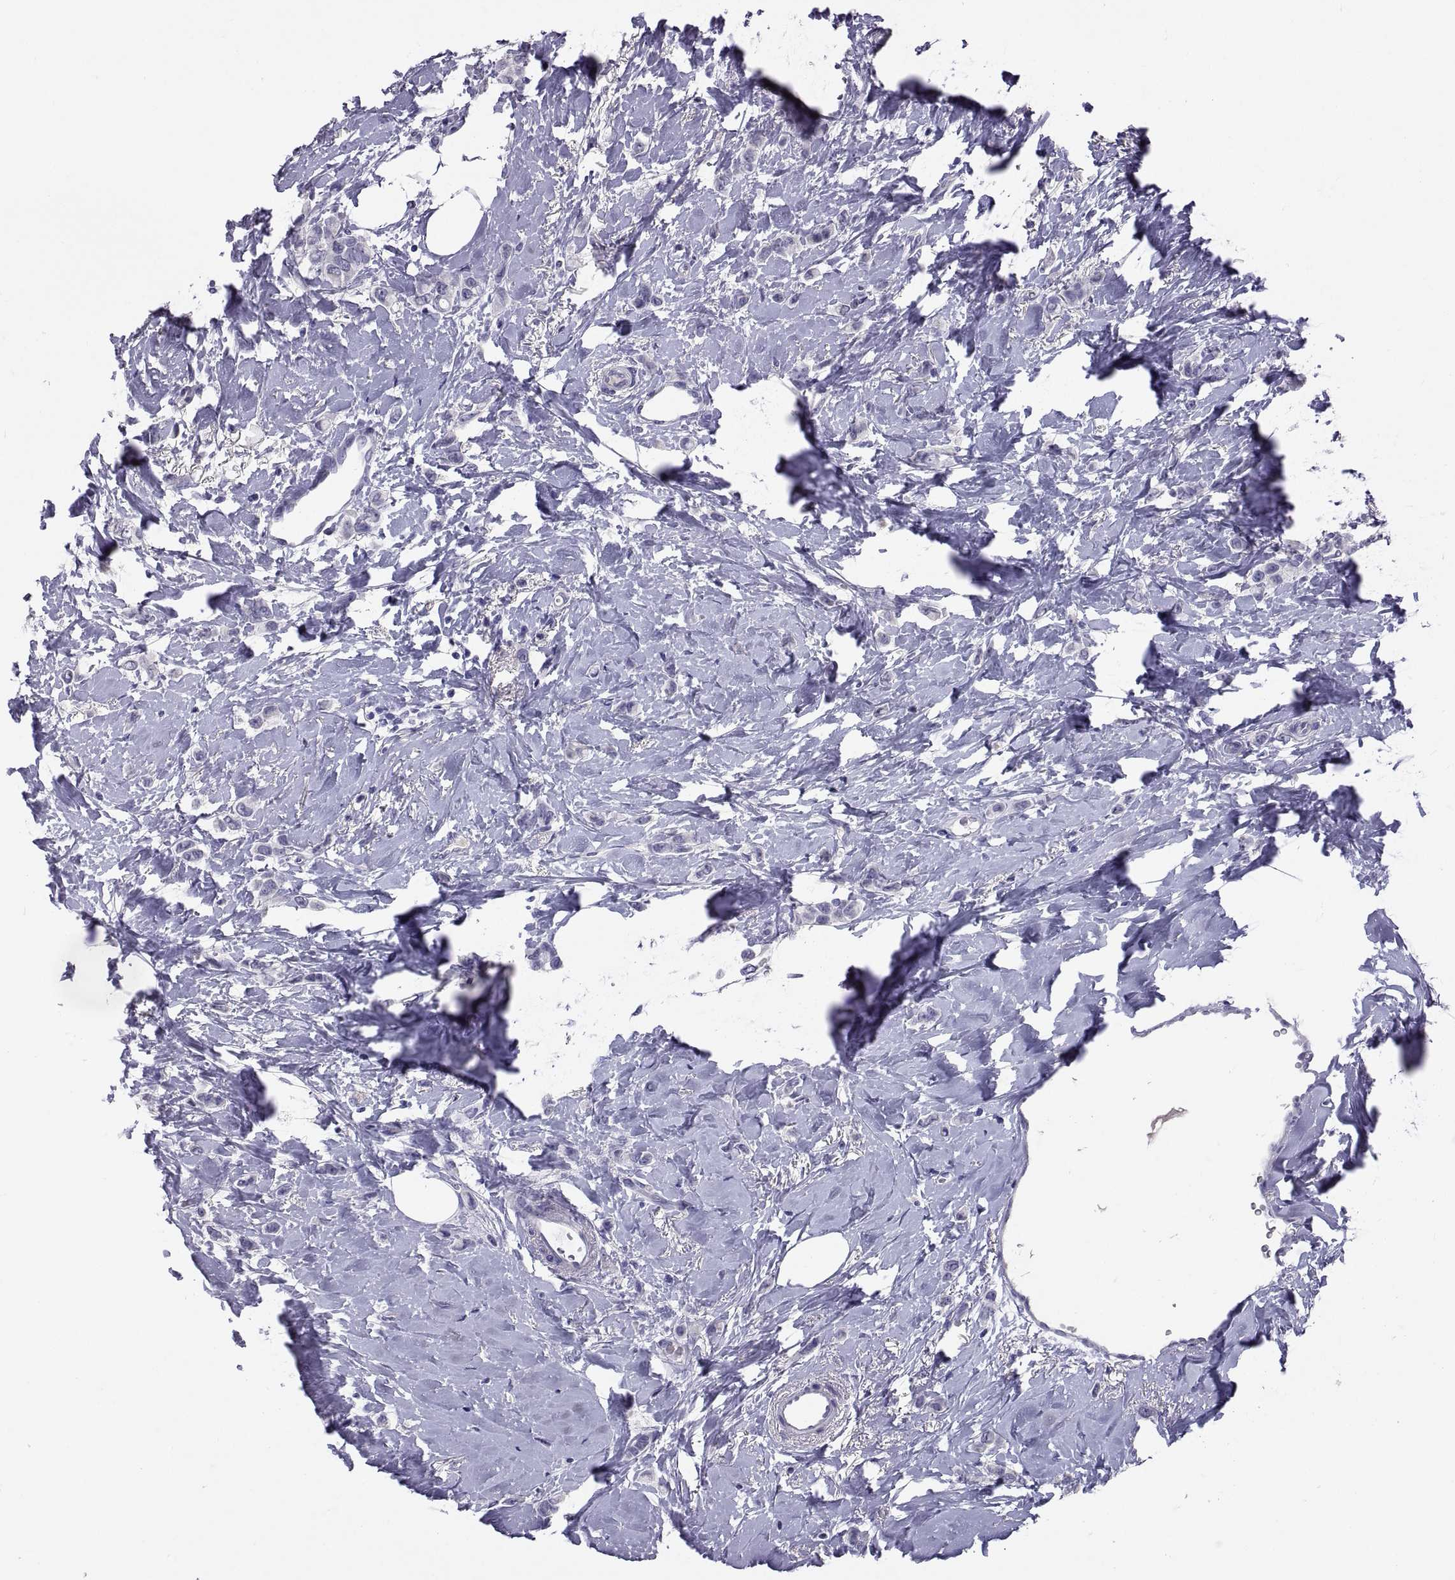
{"staining": {"intensity": "negative", "quantity": "none", "location": "none"}, "tissue": "breast cancer", "cell_type": "Tumor cells", "image_type": "cancer", "snomed": [{"axis": "morphology", "description": "Lobular carcinoma"}, {"axis": "topography", "description": "Breast"}], "caption": "IHC of breast lobular carcinoma demonstrates no staining in tumor cells. (Immunohistochemistry, brightfield microscopy, high magnification).", "gene": "PTN", "patient": {"sex": "female", "age": 66}}